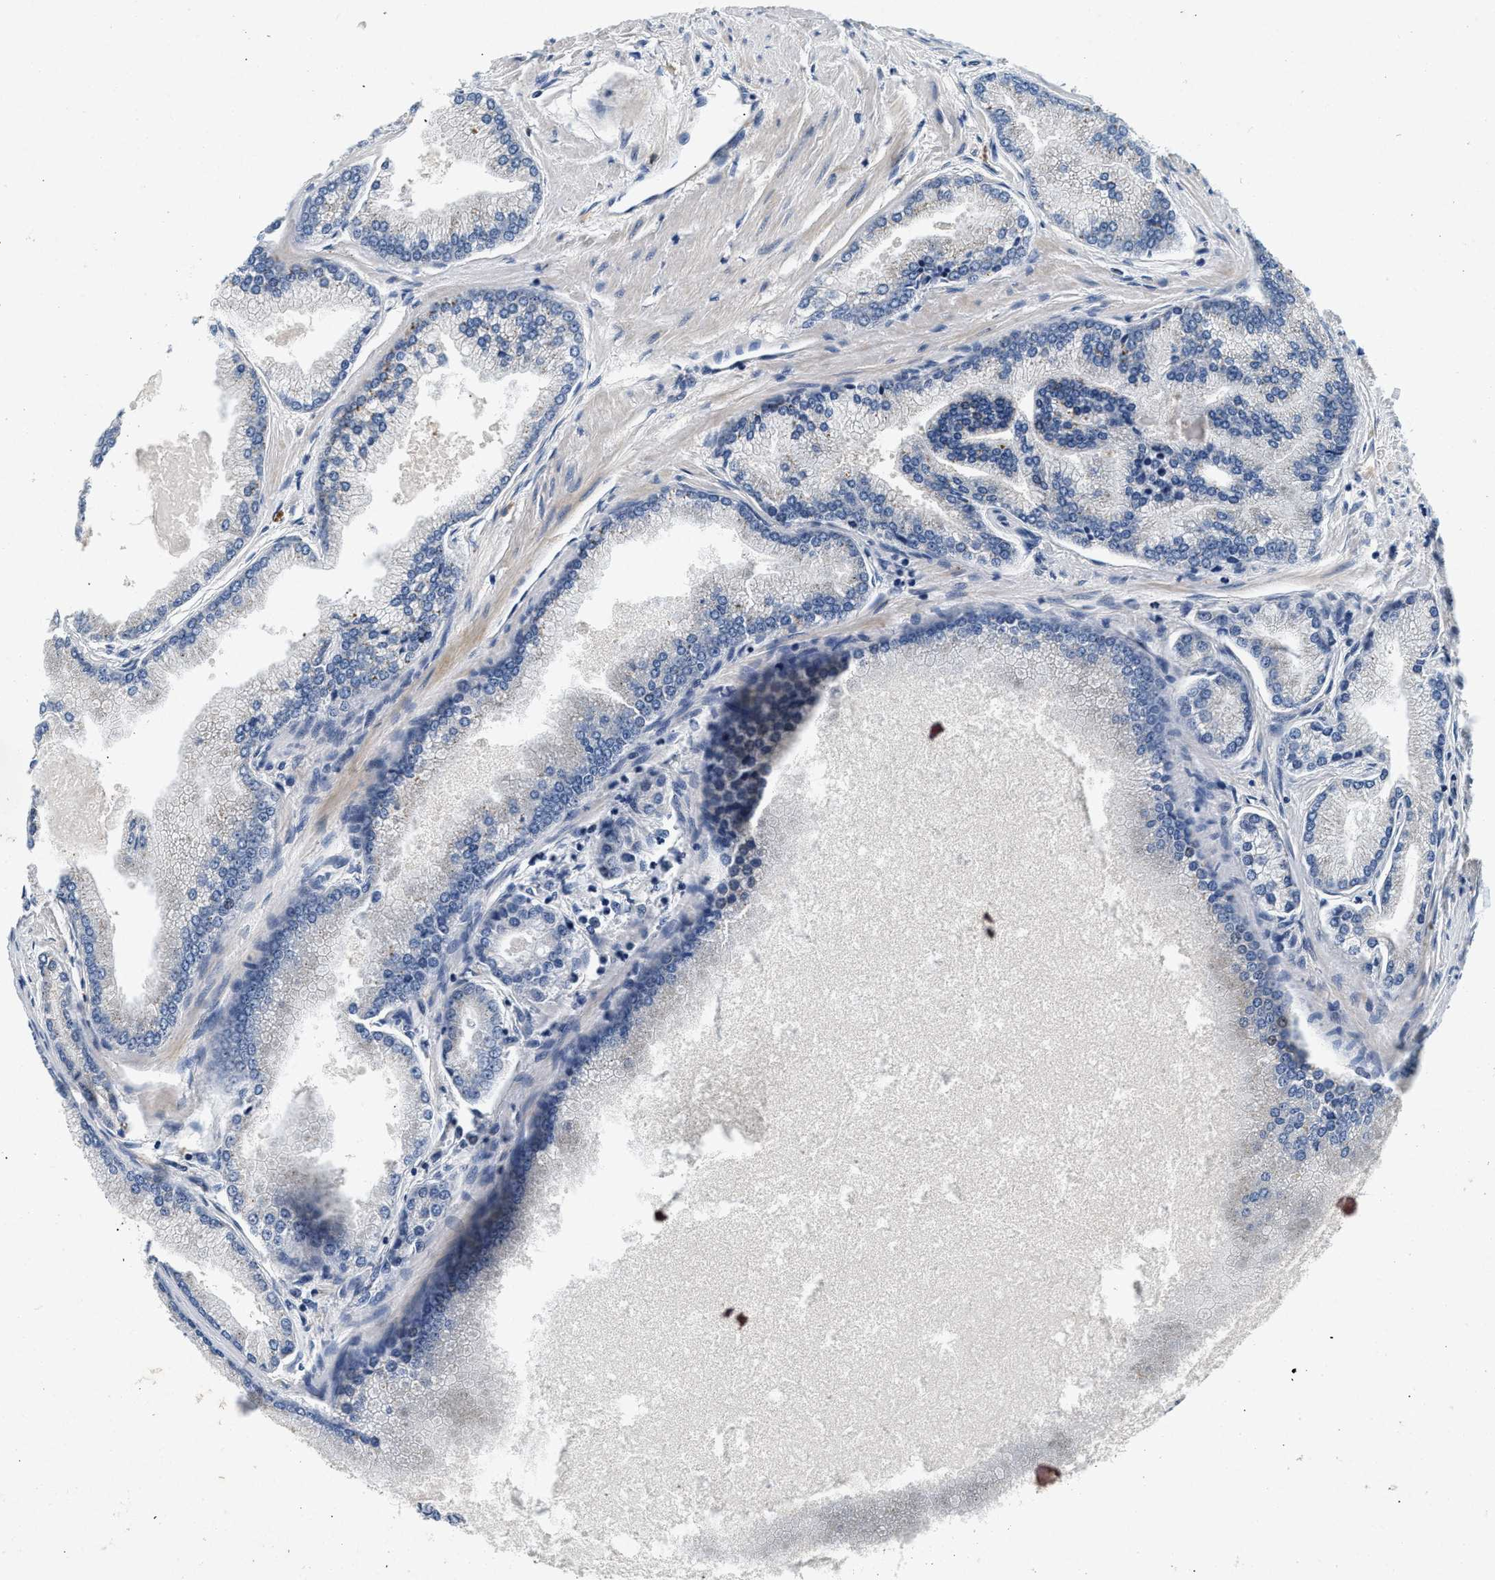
{"staining": {"intensity": "negative", "quantity": "none", "location": "none"}, "tissue": "prostate cancer", "cell_type": "Tumor cells", "image_type": "cancer", "snomed": [{"axis": "morphology", "description": "Adenocarcinoma, High grade"}, {"axis": "topography", "description": "Prostate"}], "caption": "A photomicrograph of adenocarcinoma (high-grade) (prostate) stained for a protein reveals no brown staining in tumor cells.", "gene": "PDP1", "patient": {"sex": "male", "age": 61}}